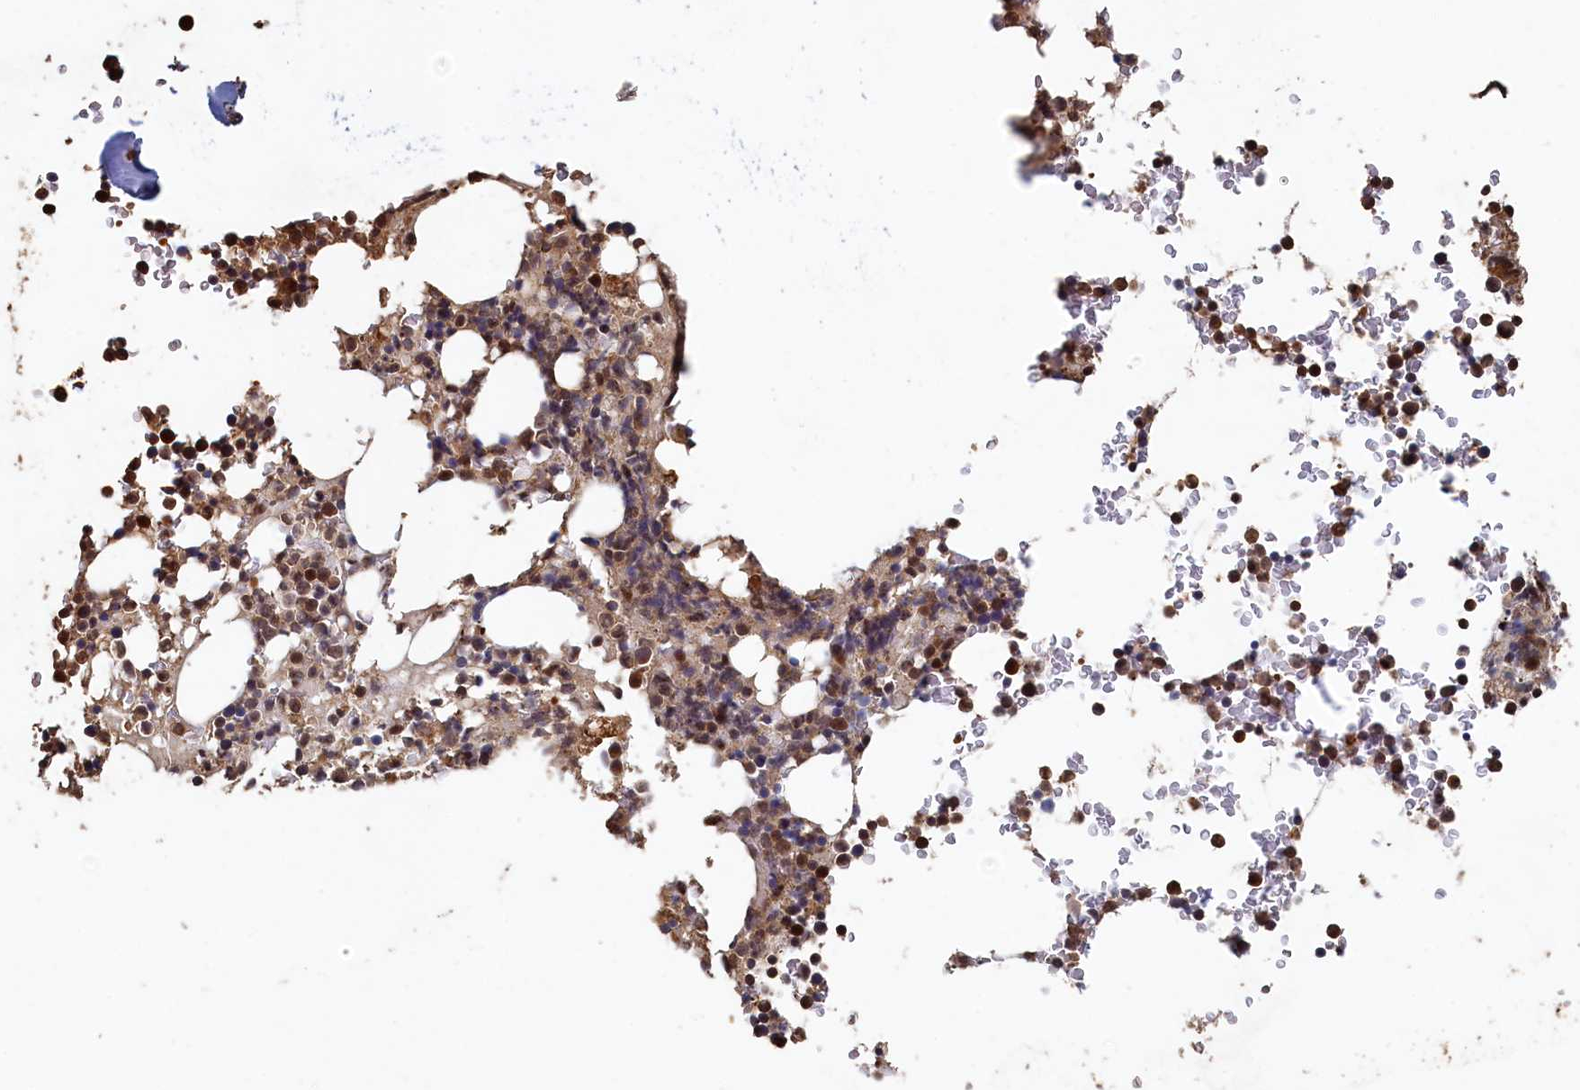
{"staining": {"intensity": "moderate", "quantity": "25%-75%", "location": "cytoplasmic/membranous"}, "tissue": "bone marrow", "cell_type": "Hematopoietic cells", "image_type": "normal", "snomed": [{"axis": "morphology", "description": "Normal tissue, NOS"}, {"axis": "topography", "description": "Bone marrow"}], "caption": "Bone marrow stained with a brown dye shows moderate cytoplasmic/membranous positive staining in about 25%-75% of hematopoietic cells.", "gene": "PIGN", "patient": {"sex": "male", "age": 58}}